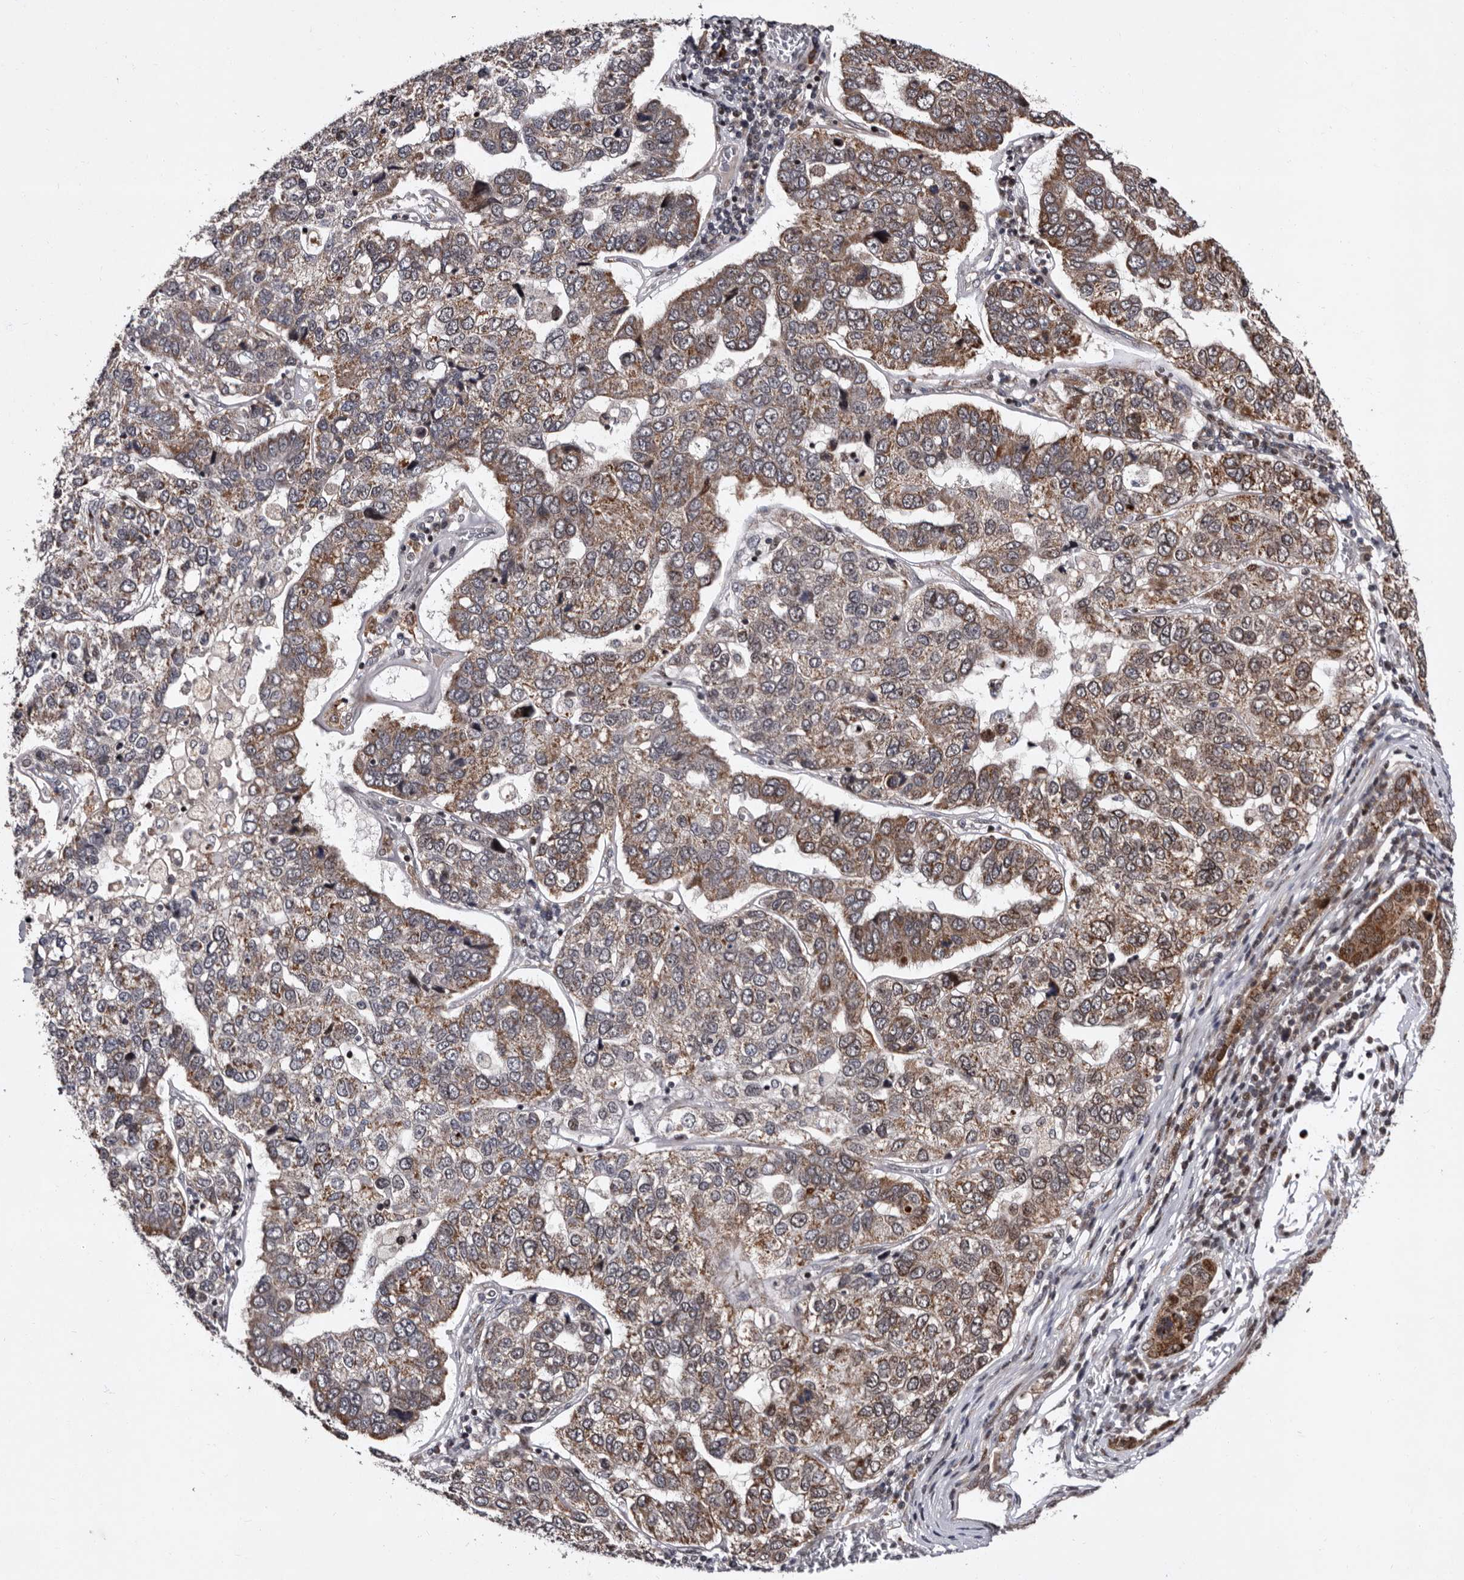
{"staining": {"intensity": "weak", "quantity": "25%-75%", "location": "cytoplasmic/membranous"}, "tissue": "pancreatic cancer", "cell_type": "Tumor cells", "image_type": "cancer", "snomed": [{"axis": "morphology", "description": "Adenocarcinoma, NOS"}, {"axis": "topography", "description": "Pancreas"}], "caption": "Tumor cells demonstrate weak cytoplasmic/membranous expression in approximately 25%-75% of cells in pancreatic cancer (adenocarcinoma).", "gene": "TNKS", "patient": {"sex": "female", "age": 61}}